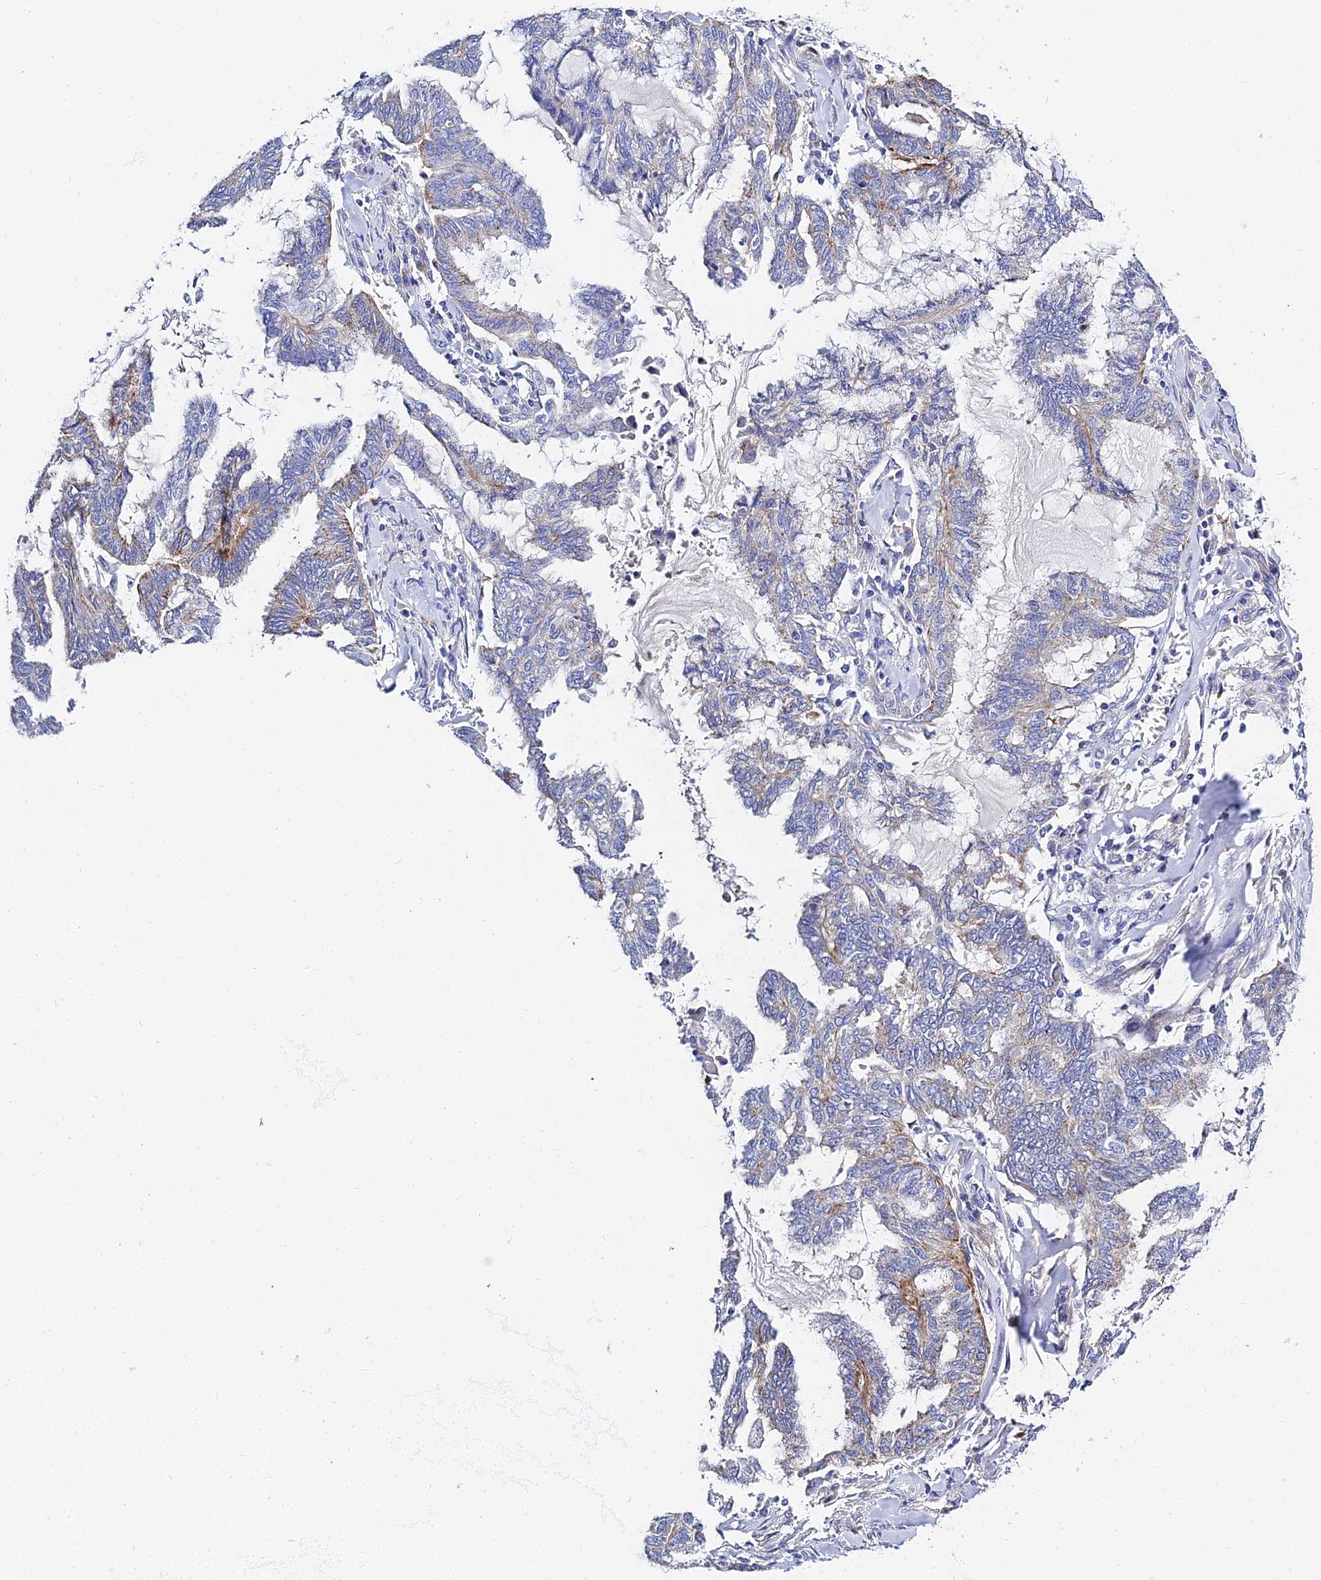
{"staining": {"intensity": "weak", "quantity": "25%-75%", "location": "cytoplasmic/membranous"}, "tissue": "endometrial cancer", "cell_type": "Tumor cells", "image_type": "cancer", "snomed": [{"axis": "morphology", "description": "Adenocarcinoma, NOS"}, {"axis": "topography", "description": "Endometrium"}], "caption": "IHC image of endometrial cancer stained for a protein (brown), which demonstrates low levels of weak cytoplasmic/membranous expression in about 25%-75% of tumor cells.", "gene": "APOBEC3H", "patient": {"sex": "female", "age": 86}}